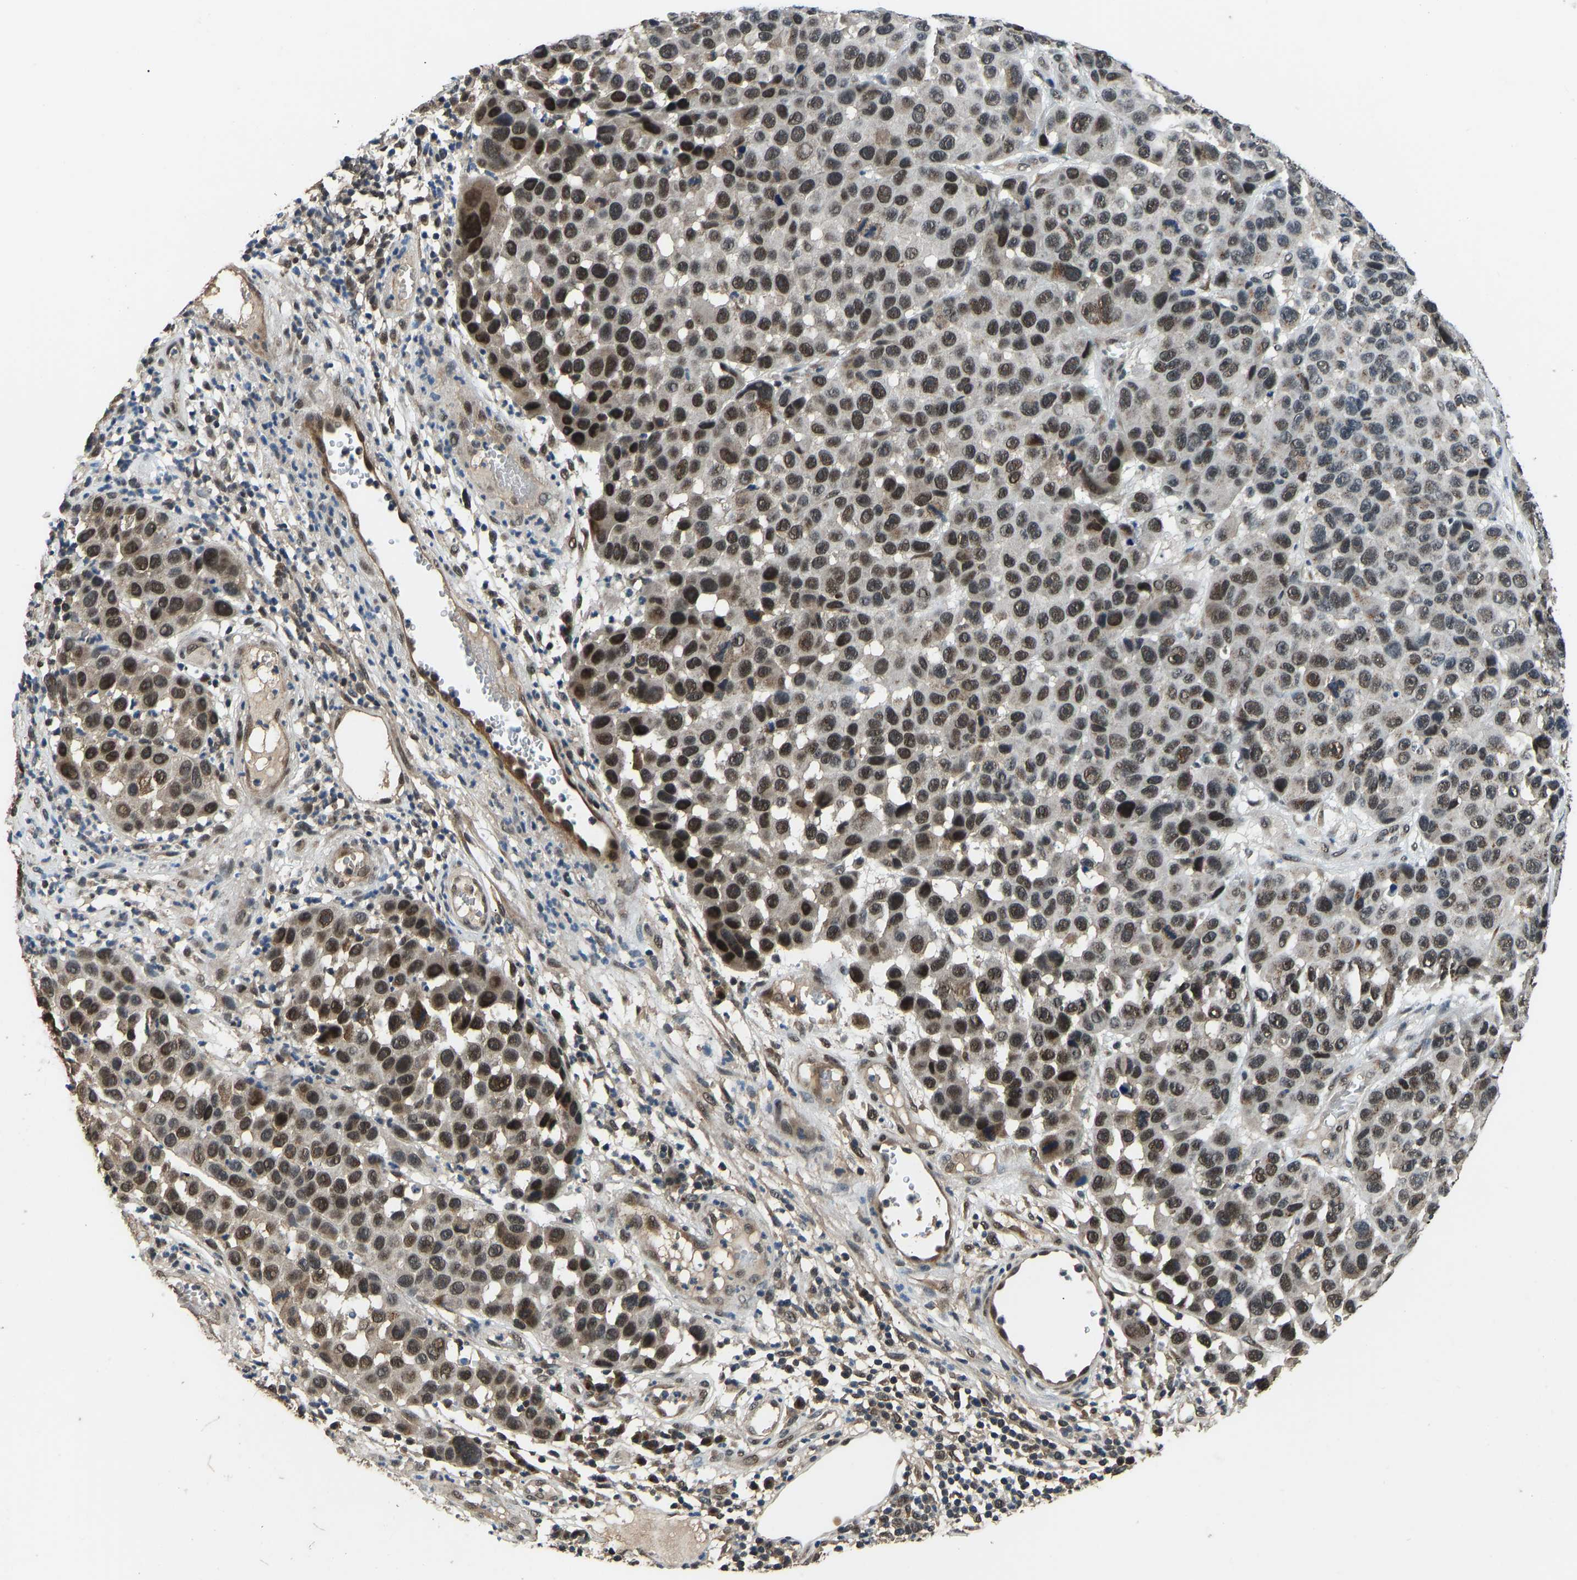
{"staining": {"intensity": "strong", "quantity": ">75%", "location": "nuclear"}, "tissue": "melanoma", "cell_type": "Tumor cells", "image_type": "cancer", "snomed": [{"axis": "morphology", "description": "Malignant melanoma, NOS"}, {"axis": "topography", "description": "Skin"}], "caption": "Melanoma stained with a brown dye reveals strong nuclear positive staining in approximately >75% of tumor cells.", "gene": "TOX4", "patient": {"sex": "male", "age": 53}}